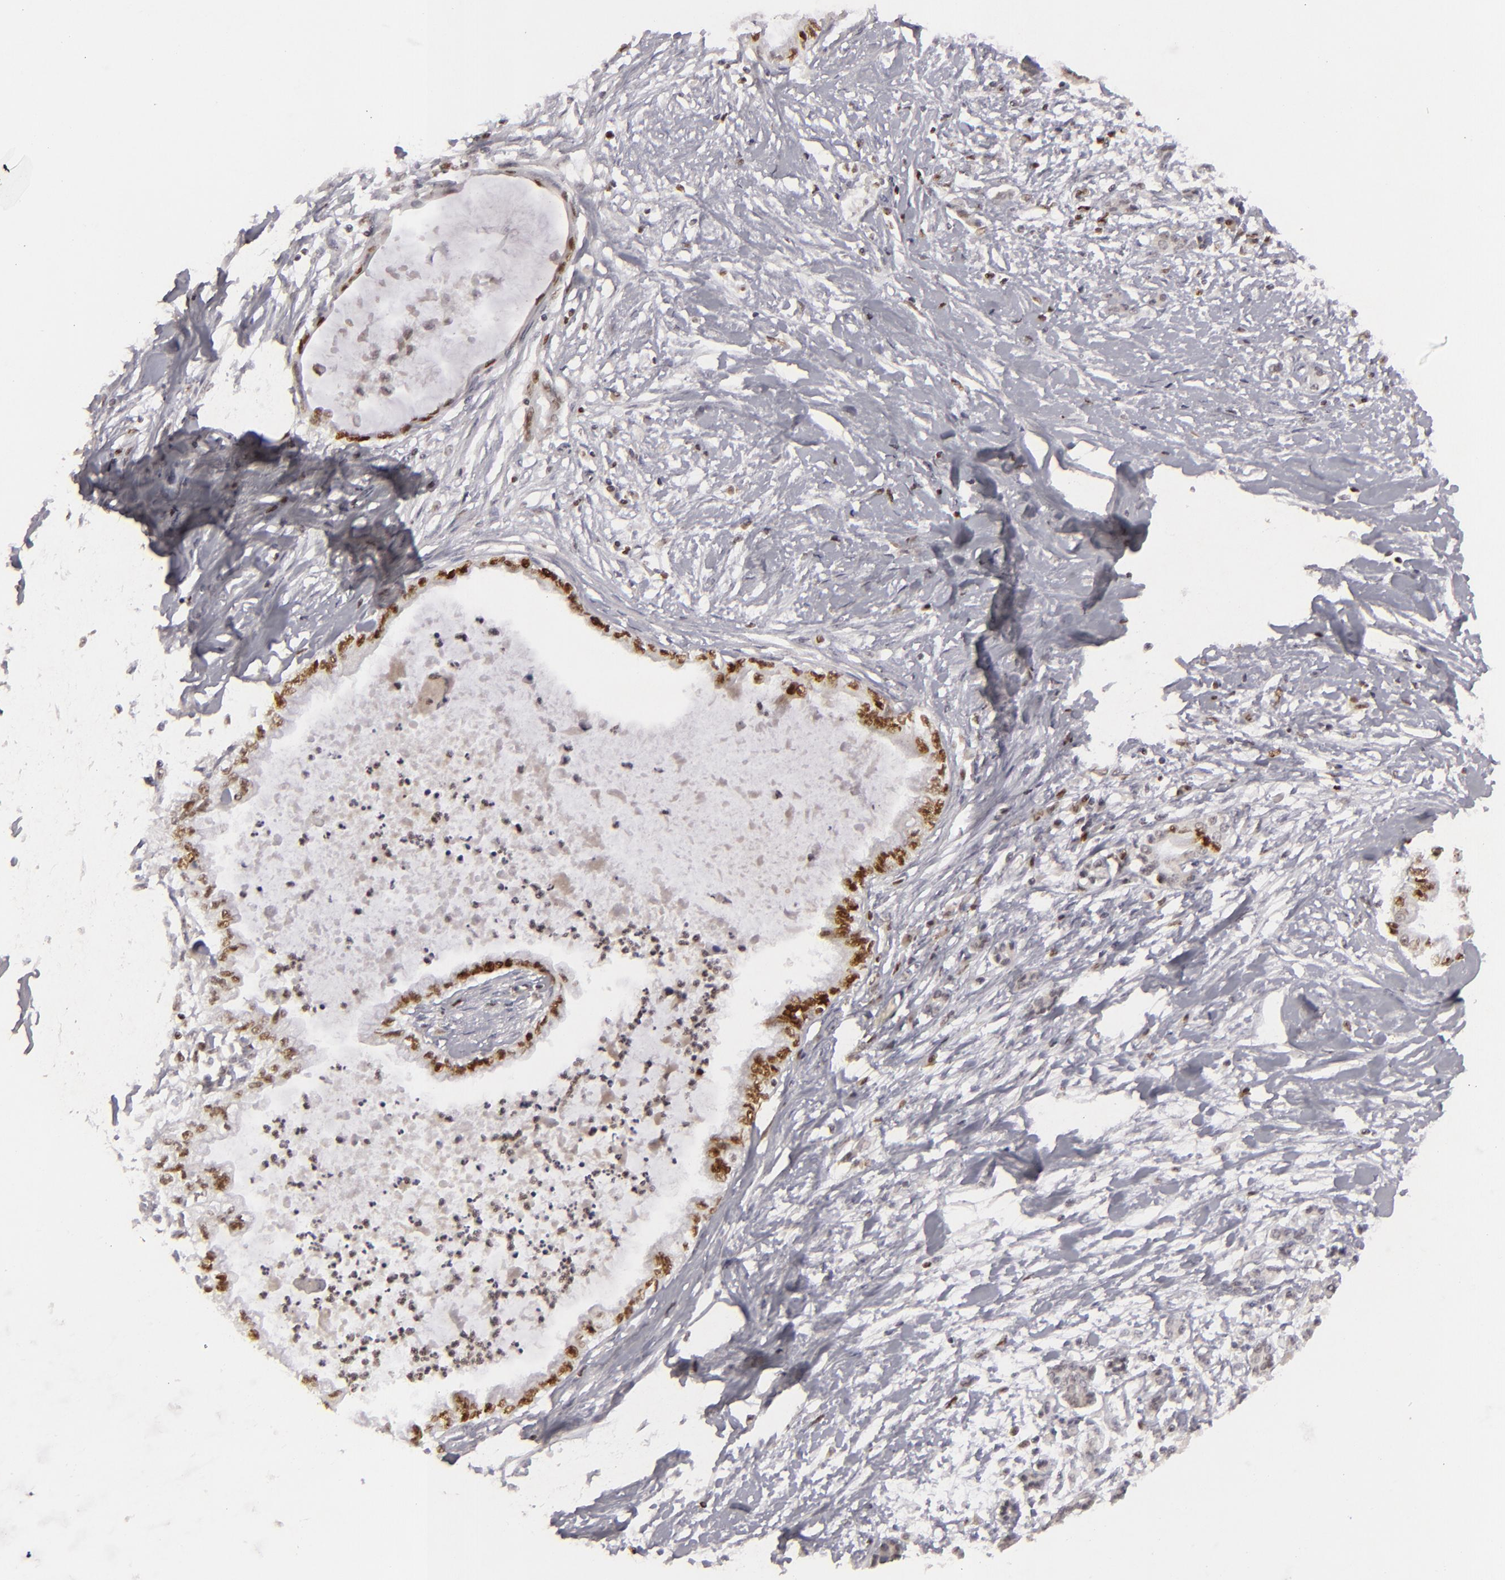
{"staining": {"intensity": "strong", "quantity": ">75%", "location": "nuclear"}, "tissue": "pancreatic cancer", "cell_type": "Tumor cells", "image_type": "cancer", "snomed": [{"axis": "morphology", "description": "Adenocarcinoma, NOS"}, {"axis": "topography", "description": "Pancreas"}], "caption": "Protein staining by immunohistochemistry (IHC) reveals strong nuclear staining in approximately >75% of tumor cells in pancreatic cancer. (brown staining indicates protein expression, while blue staining denotes nuclei).", "gene": "FEN1", "patient": {"sex": "female", "age": 64}}